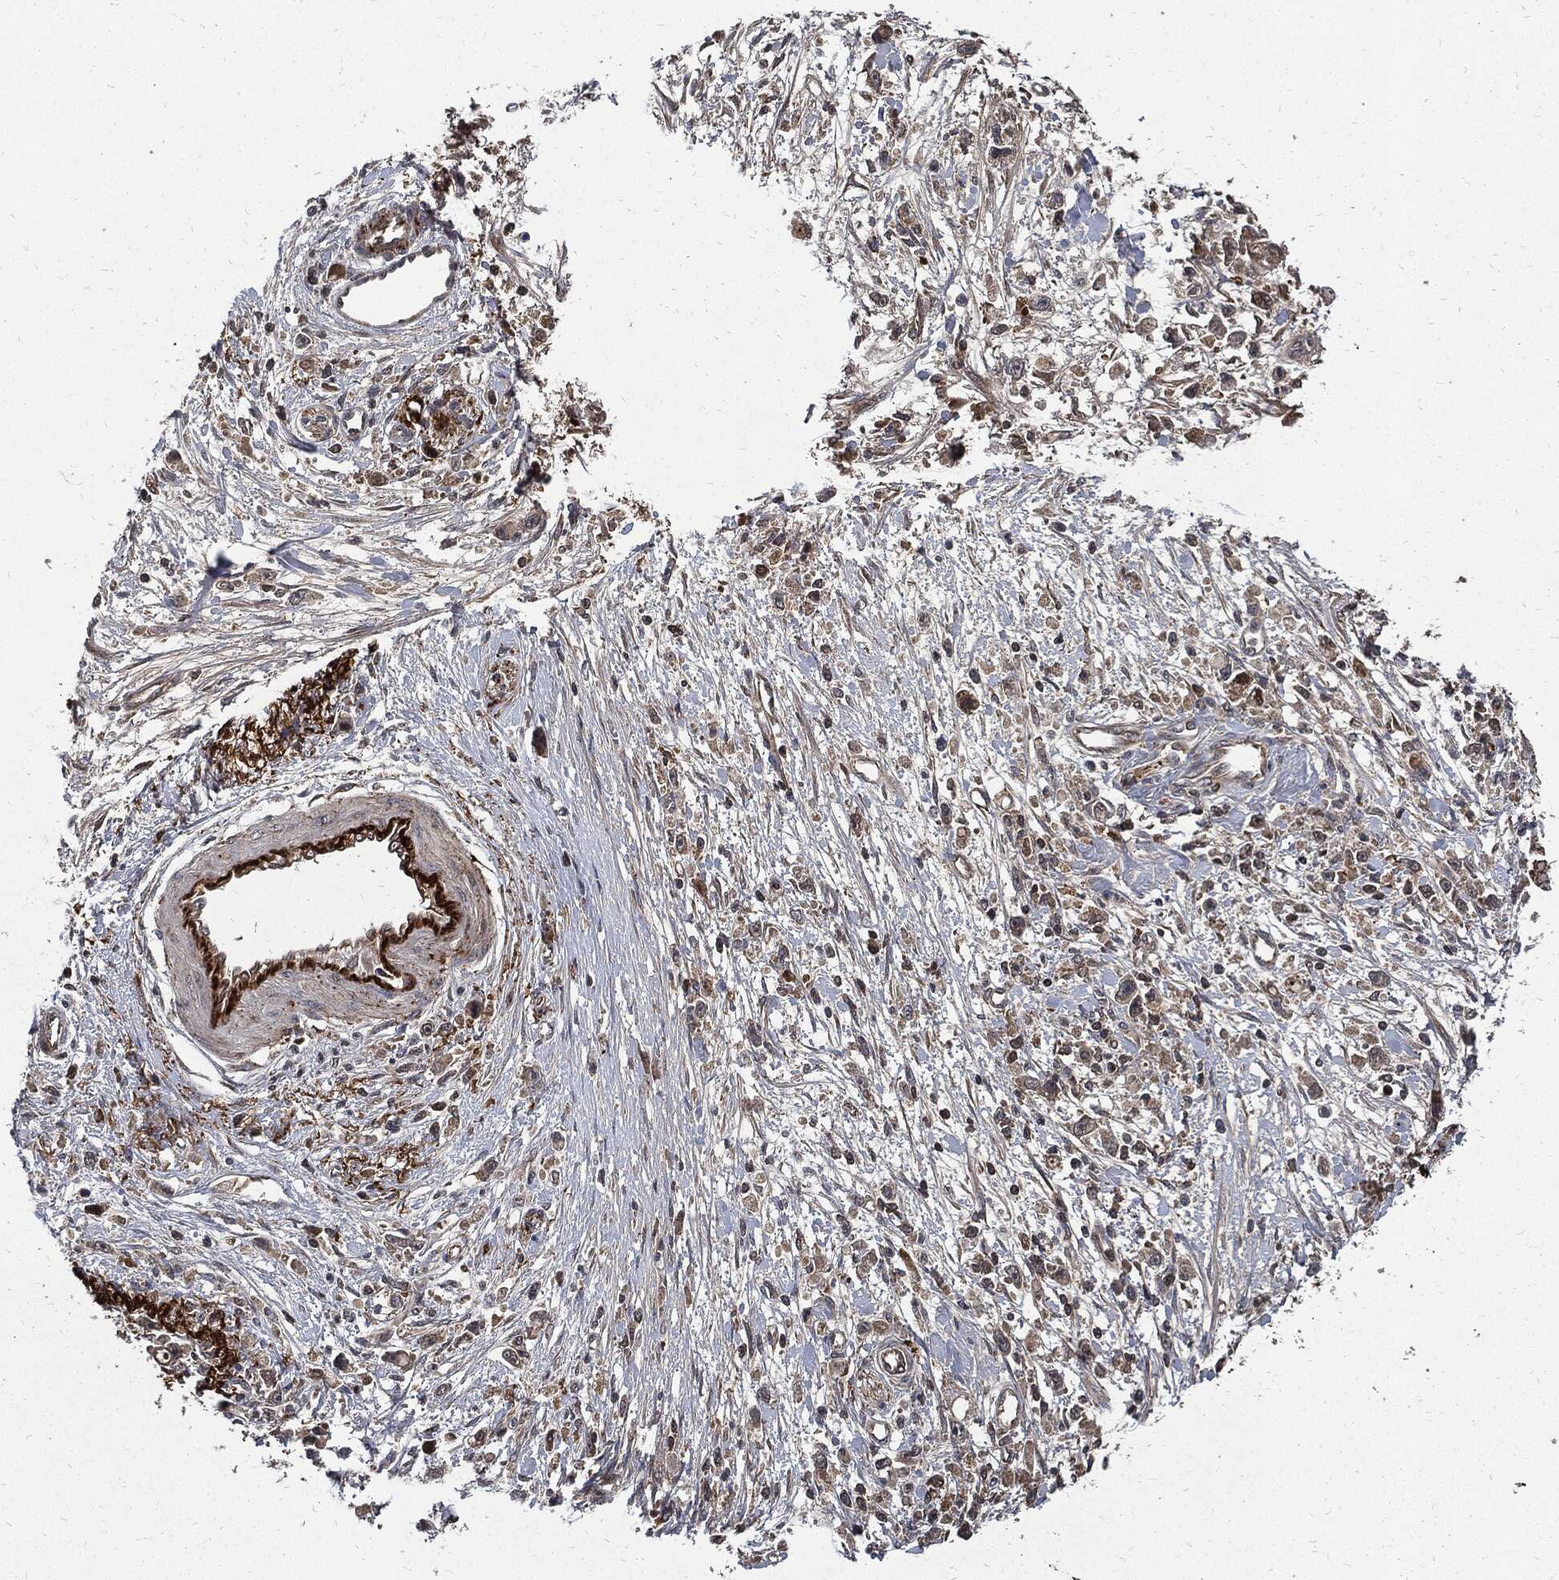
{"staining": {"intensity": "moderate", "quantity": "25%-75%", "location": "cytoplasmic/membranous"}, "tissue": "stomach cancer", "cell_type": "Tumor cells", "image_type": "cancer", "snomed": [{"axis": "morphology", "description": "Adenocarcinoma, NOS"}, {"axis": "topography", "description": "Stomach"}], "caption": "Stomach cancer (adenocarcinoma) was stained to show a protein in brown. There is medium levels of moderate cytoplasmic/membranous expression in approximately 25%-75% of tumor cells.", "gene": "CLU", "patient": {"sex": "female", "age": 59}}